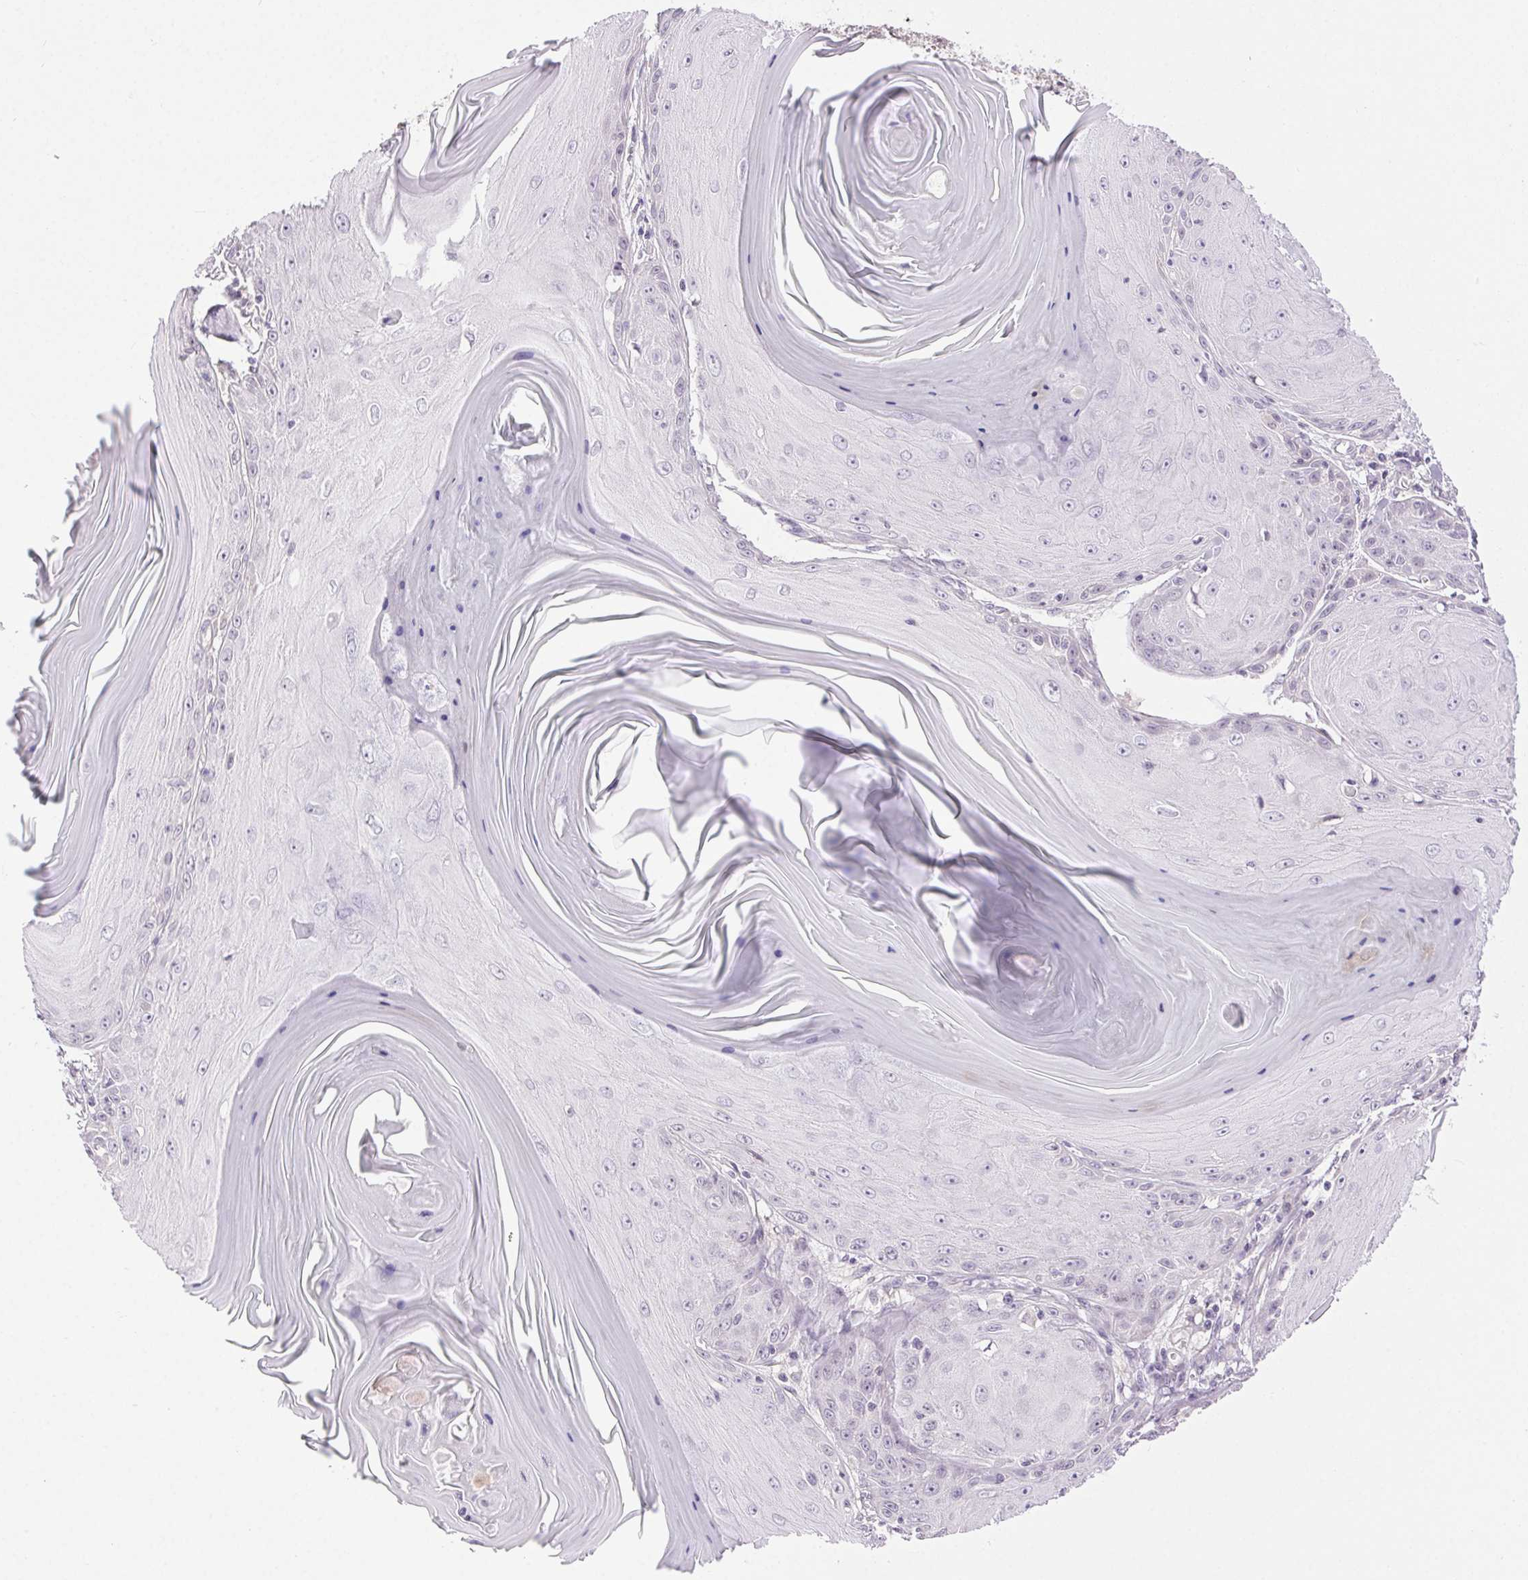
{"staining": {"intensity": "negative", "quantity": "none", "location": "none"}, "tissue": "skin cancer", "cell_type": "Tumor cells", "image_type": "cancer", "snomed": [{"axis": "morphology", "description": "Squamous cell carcinoma, NOS"}, {"axis": "topography", "description": "Skin"}, {"axis": "topography", "description": "Vulva"}], "caption": "Immunohistochemistry micrograph of neoplastic tissue: human skin squamous cell carcinoma stained with DAB (3,3'-diaminobenzidine) shows no significant protein expression in tumor cells.", "gene": "SYT11", "patient": {"sex": "female", "age": 85}}